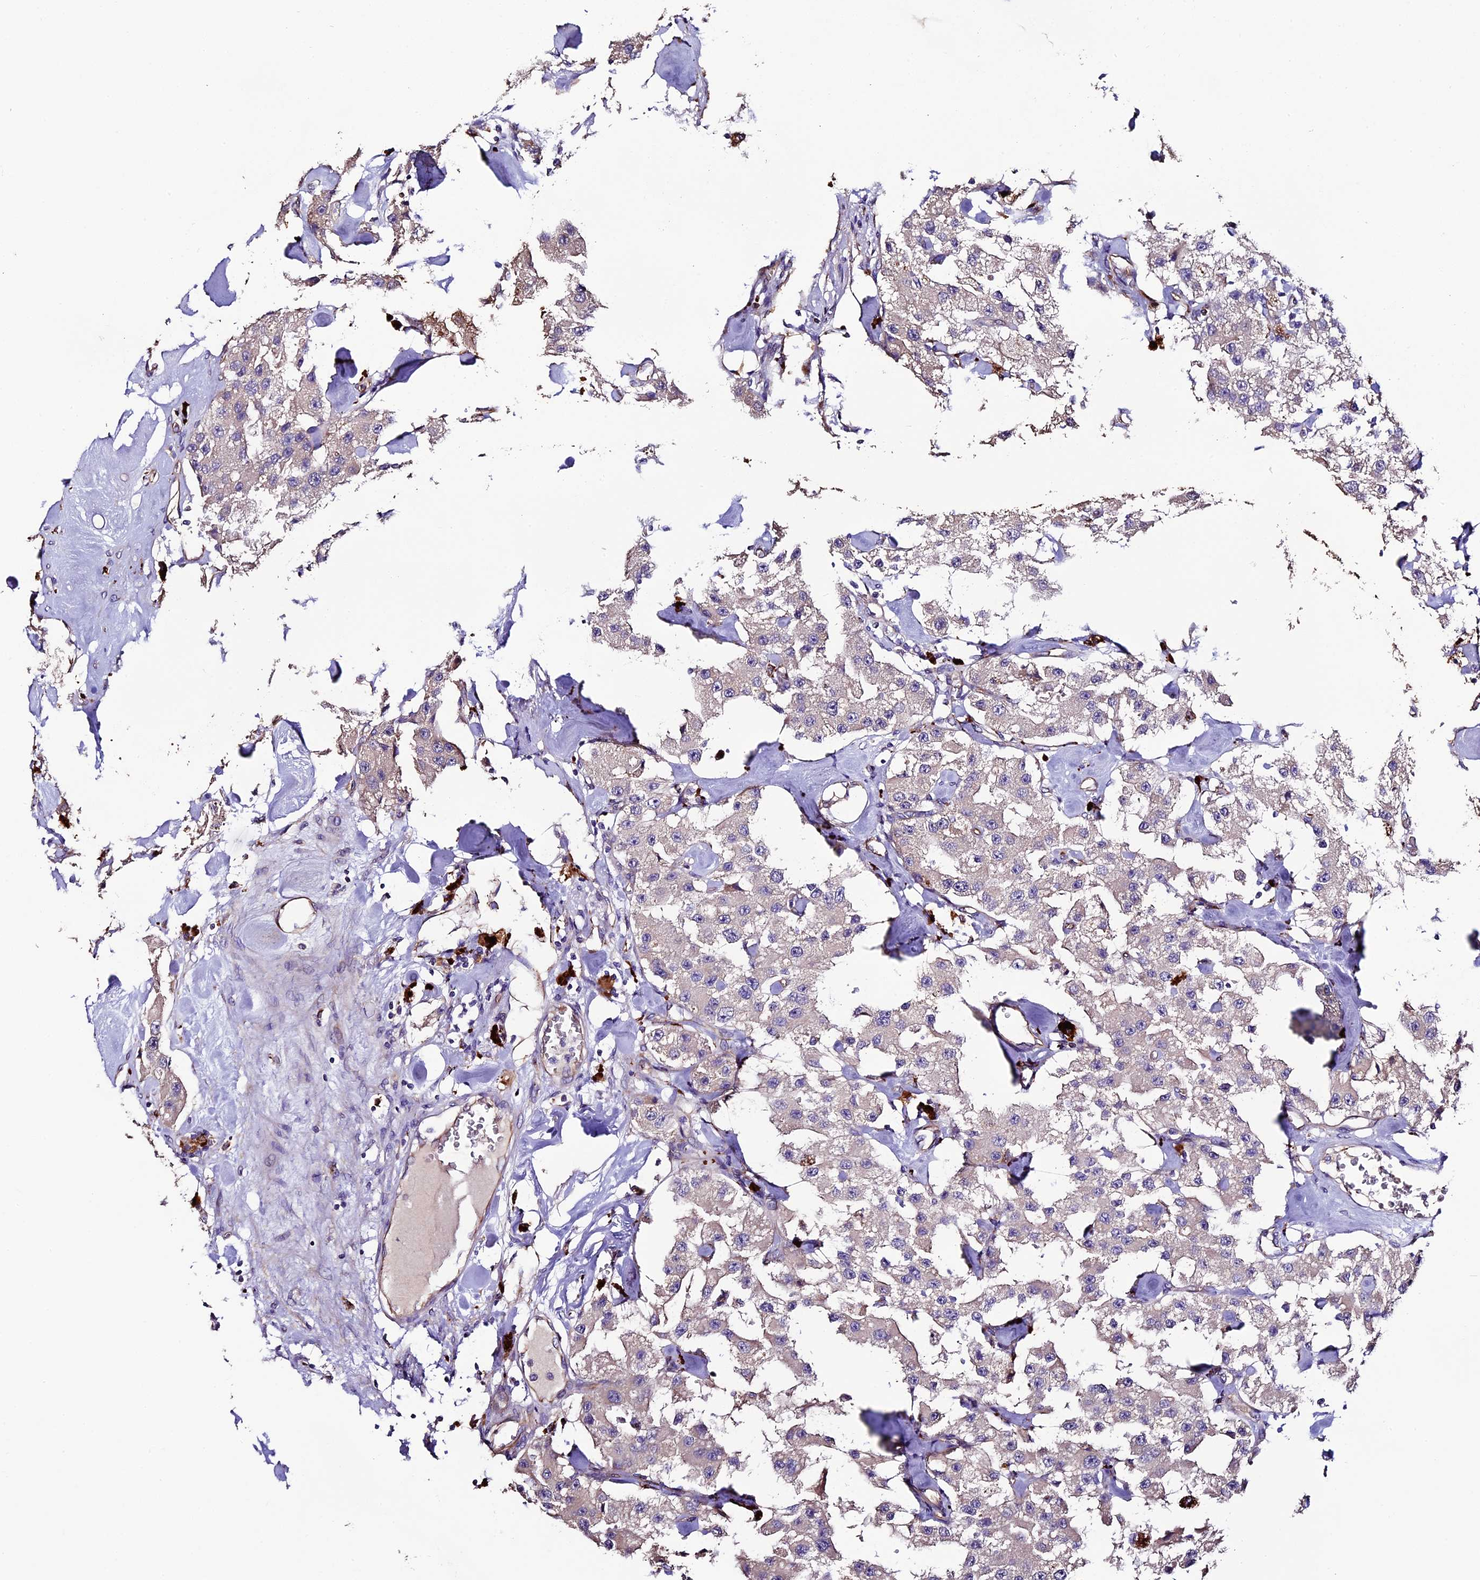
{"staining": {"intensity": "negative", "quantity": "none", "location": "none"}, "tissue": "carcinoid", "cell_type": "Tumor cells", "image_type": "cancer", "snomed": [{"axis": "morphology", "description": "Carcinoid, malignant, NOS"}, {"axis": "topography", "description": "Pancreas"}], "caption": "High magnification brightfield microscopy of carcinoid stained with DAB (brown) and counterstained with hematoxylin (blue): tumor cells show no significant expression.", "gene": "CLN5", "patient": {"sex": "male", "age": 41}}